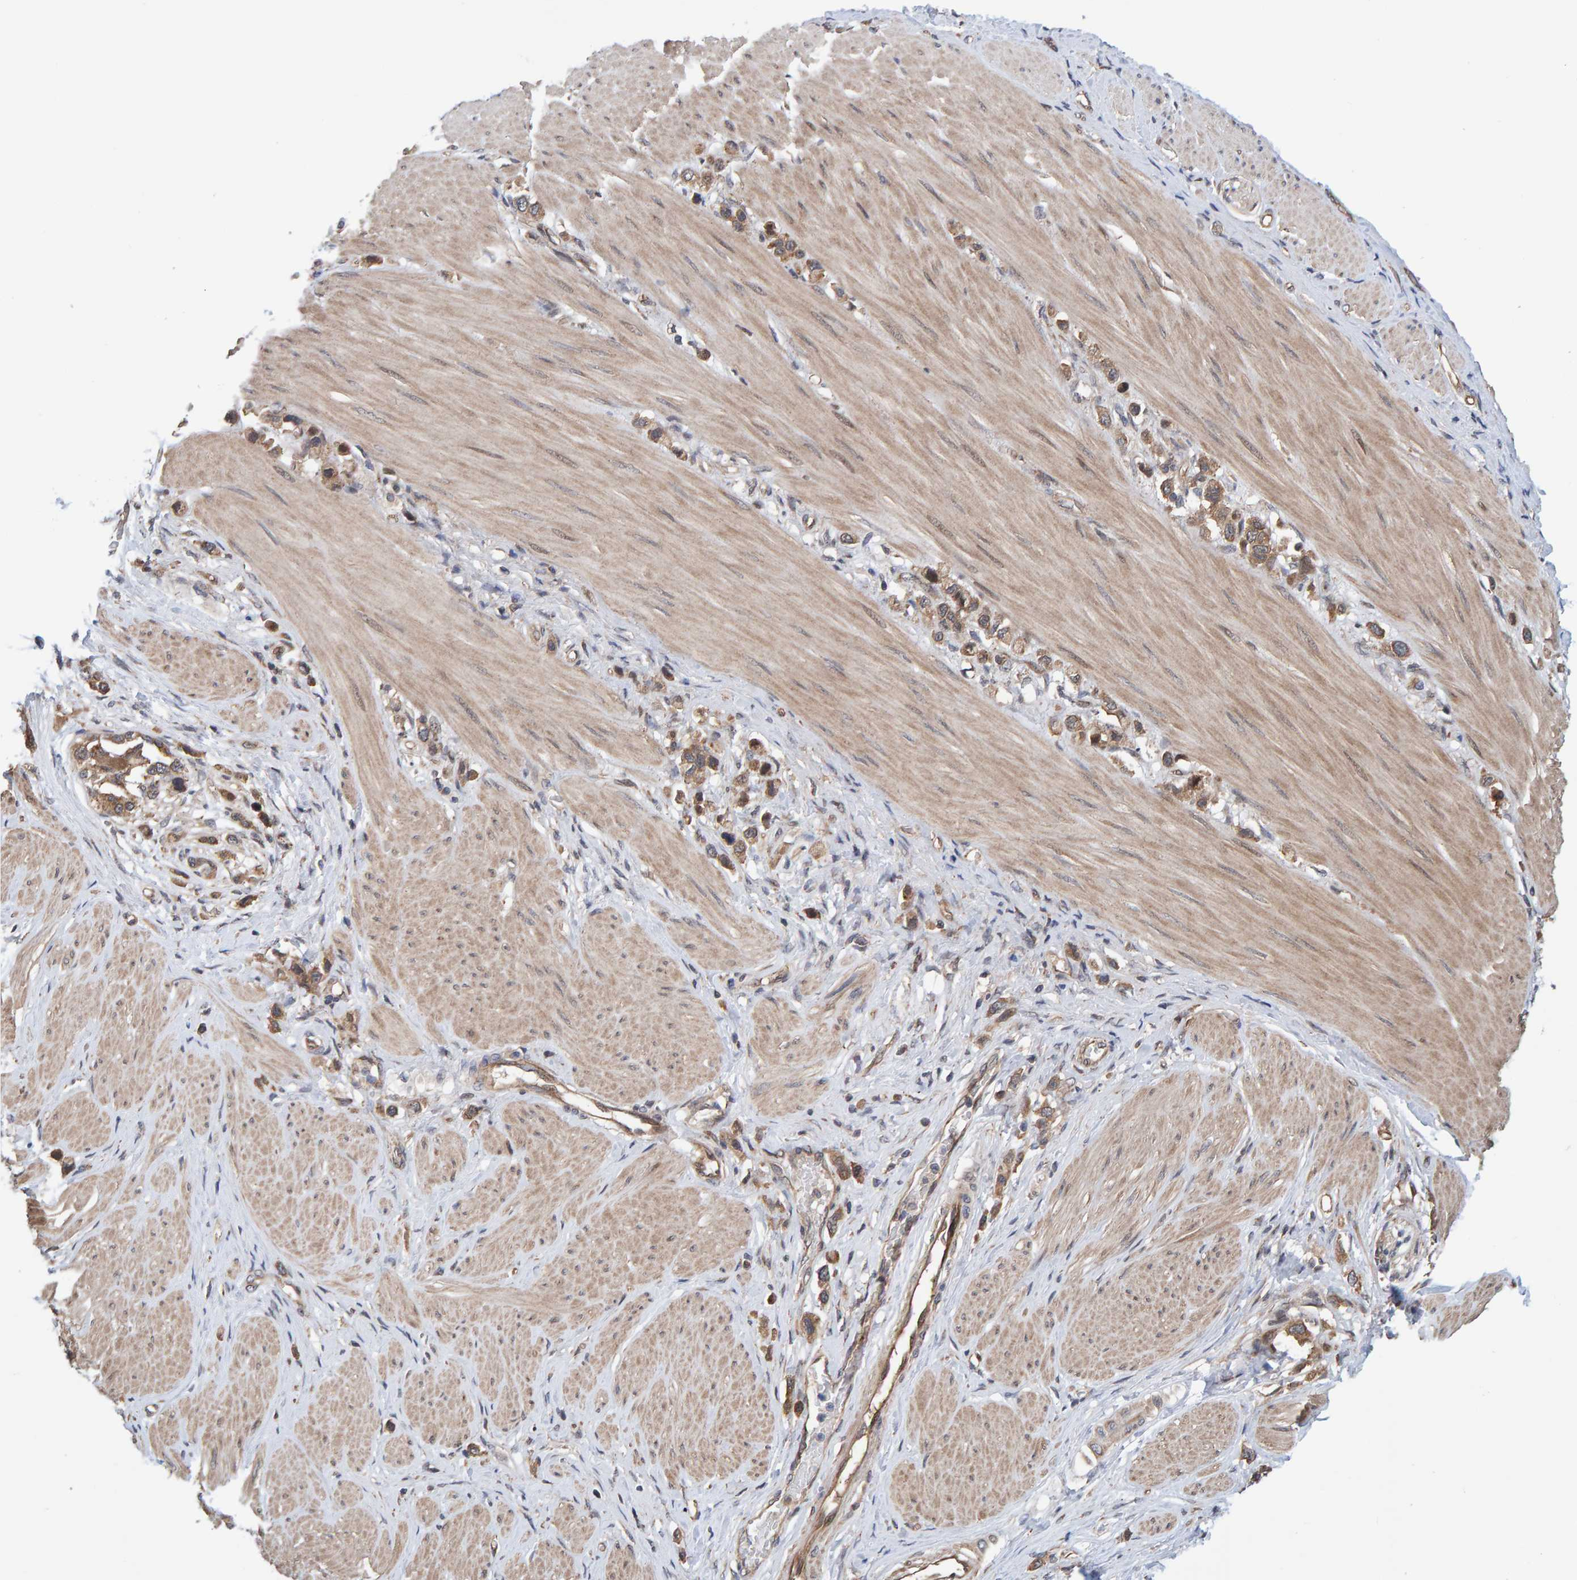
{"staining": {"intensity": "moderate", "quantity": ">75%", "location": "cytoplasmic/membranous"}, "tissue": "stomach cancer", "cell_type": "Tumor cells", "image_type": "cancer", "snomed": [{"axis": "morphology", "description": "Adenocarcinoma, NOS"}, {"axis": "topography", "description": "Stomach"}], "caption": "IHC of adenocarcinoma (stomach) displays medium levels of moderate cytoplasmic/membranous staining in approximately >75% of tumor cells.", "gene": "SCRN2", "patient": {"sex": "female", "age": 65}}